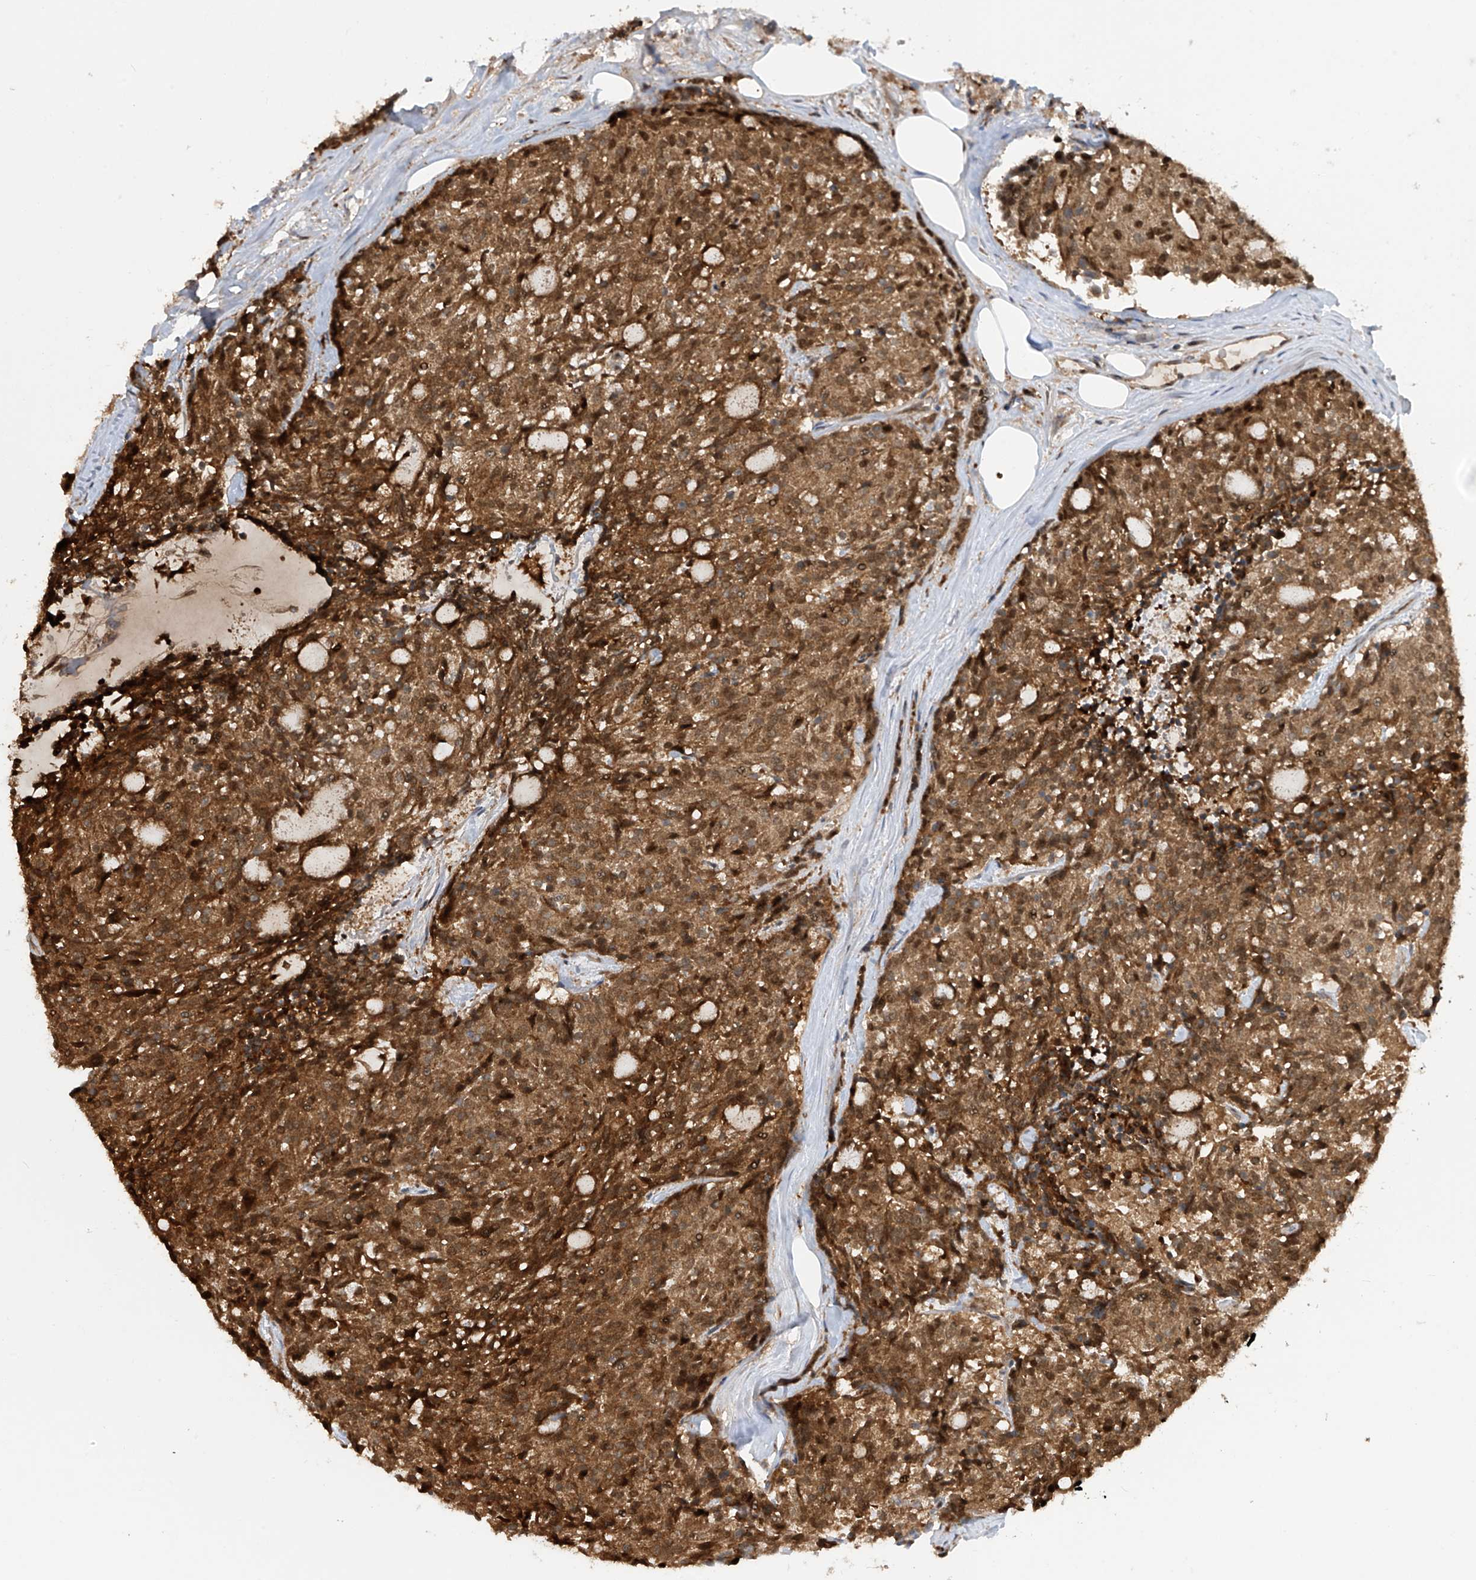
{"staining": {"intensity": "moderate", "quantity": ">75%", "location": "cytoplasmic/membranous"}, "tissue": "carcinoid", "cell_type": "Tumor cells", "image_type": "cancer", "snomed": [{"axis": "morphology", "description": "Carcinoid, malignant, NOS"}, {"axis": "topography", "description": "Pancreas"}], "caption": "Immunohistochemistry (IHC) (DAB) staining of malignant carcinoid demonstrates moderate cytoplasmic/membranous protein staining in about >75% of tumor cells.", "gene": "LAGE3", "patient": {"sex": "female", "age": 54}}